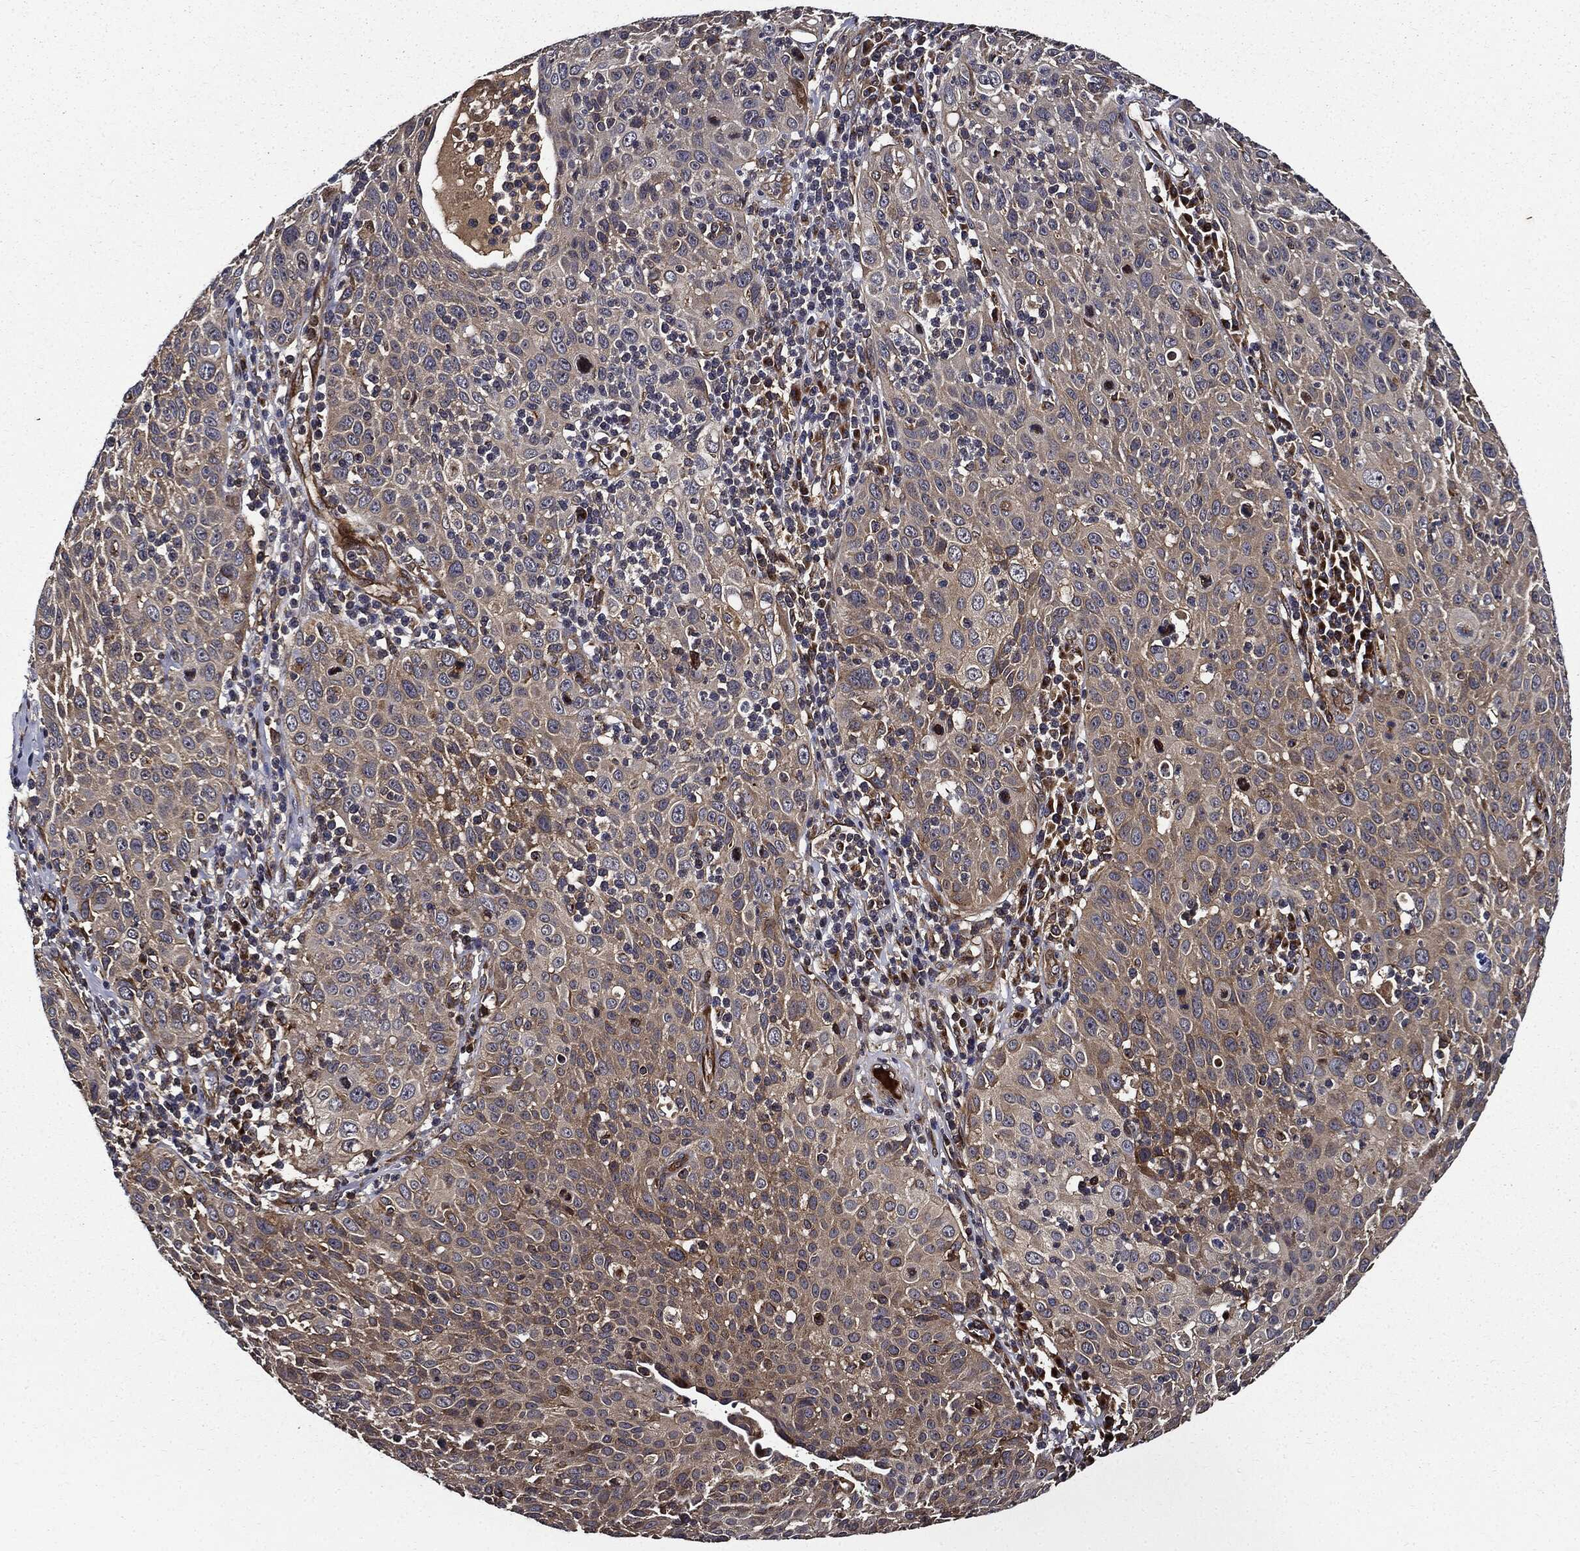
{"staining": {"intensity": "weak", "quantity": "<25%", "location": "cytoplasmic/membranous"}, "tissue": "cervical cancer", "cell_type": "Tumor cells", "image_type": "cancer", "snomed": [{"axis": "morphology", "description": "Squamous cell carcinoma, NOS"}, {"axis": "topography", "description": "Cervix"}], "caption": "High magnification brightfield microscopy of cervical squamous cell carcinoma stained with DAB (brown) and counterstained with hematoxylin (blue): tumor cells show no significant positivity.", "gene": "HTT", "patient": {"sex": "female", "age": 26}}